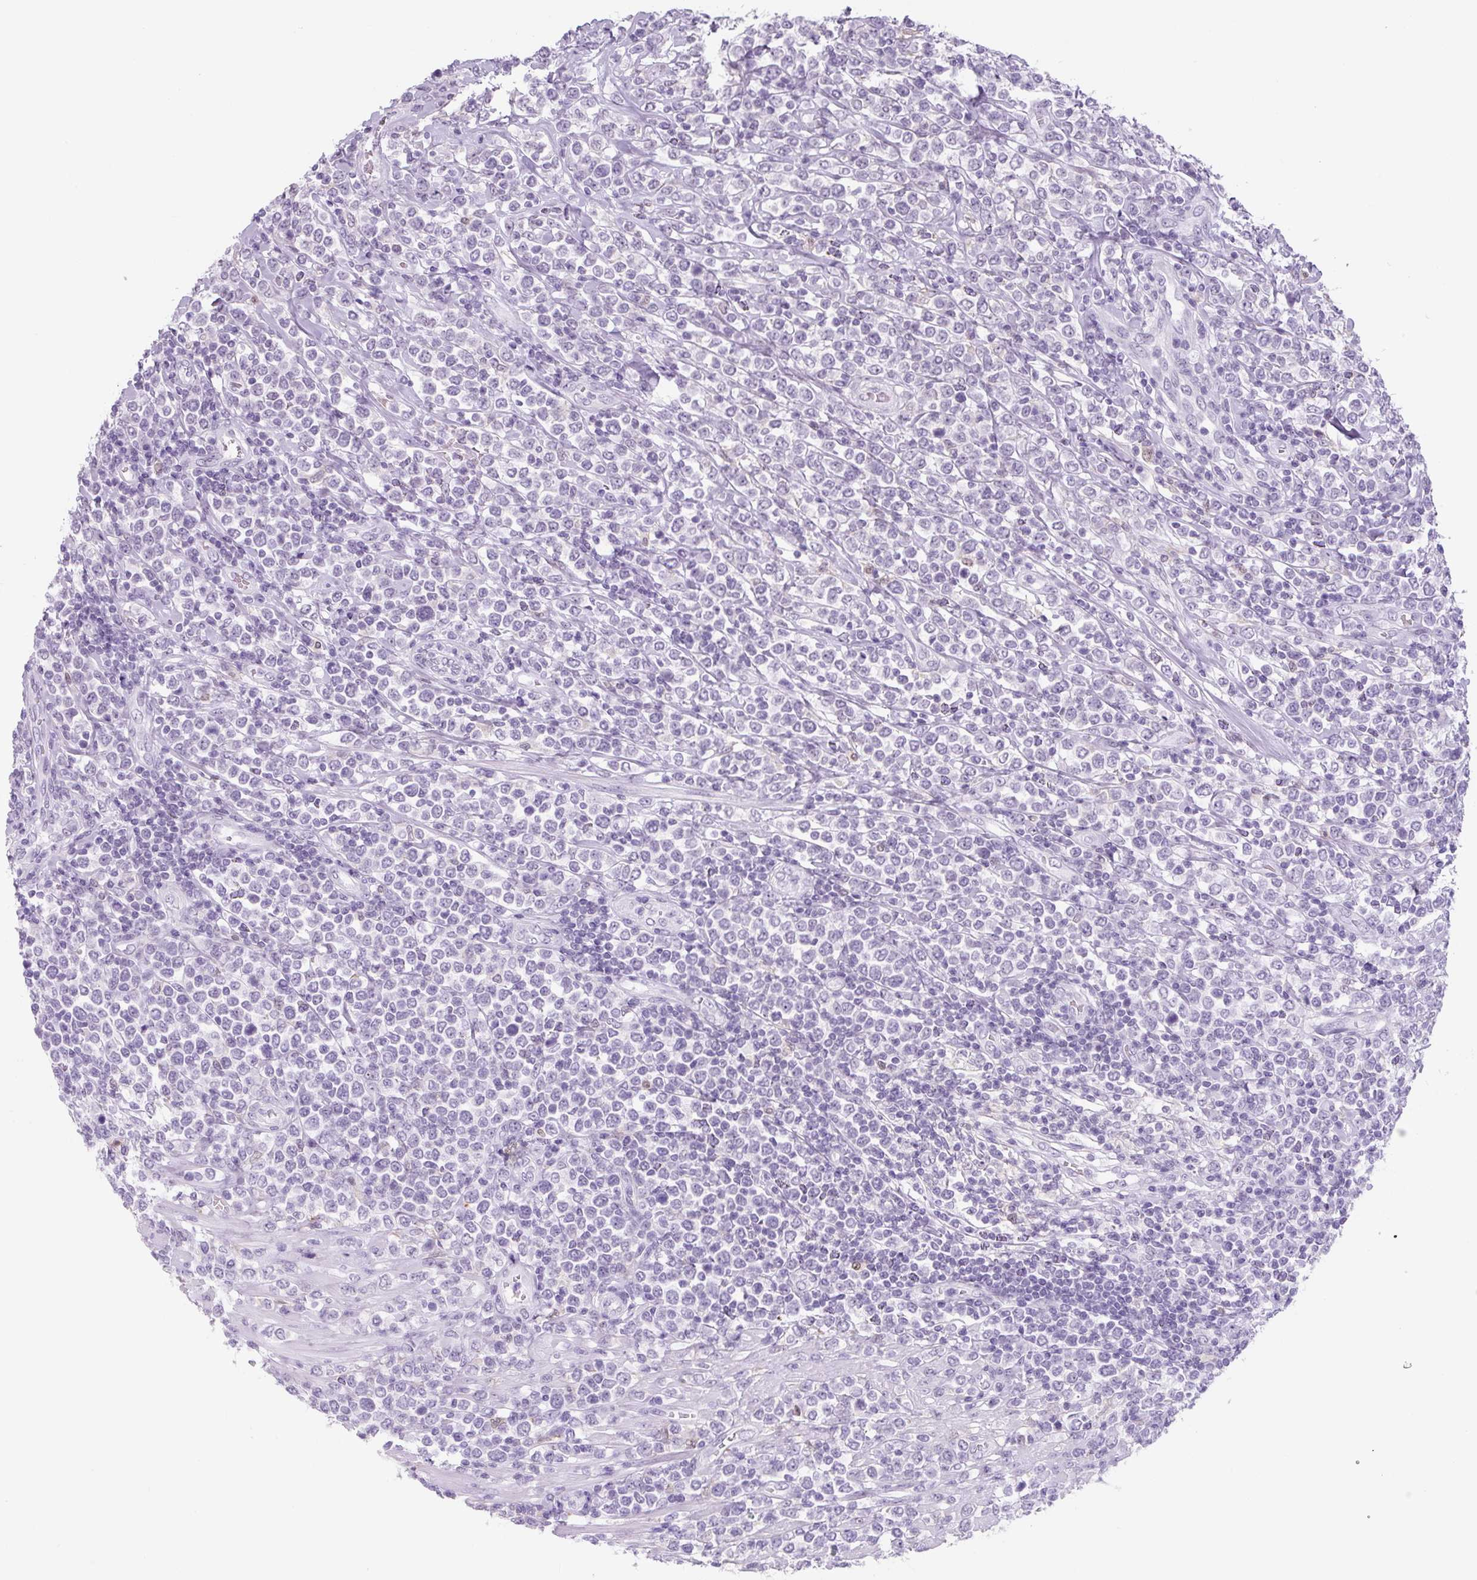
{"staining": {"intensity": "negative", "quantity": "none", "location": "none"}, "tissue": "lymphoma", "cell_type": "Tumor cells", "image_type": "cancer", "snomed": [{"axis": "morphology", "description": "Malignant lymphoma, non-Hodgkin's type, High grade"}, {"axis": "topography", "description": "Soft tissue"}], "caption": "Malignant lymphoma, non-Hodgkin's type (high-grade) was stained to show a protein in brown. There is no significant expression in tumor cells.", "gene": "TNFRSF8", "patient": {"sex": "female", "age": 56}}